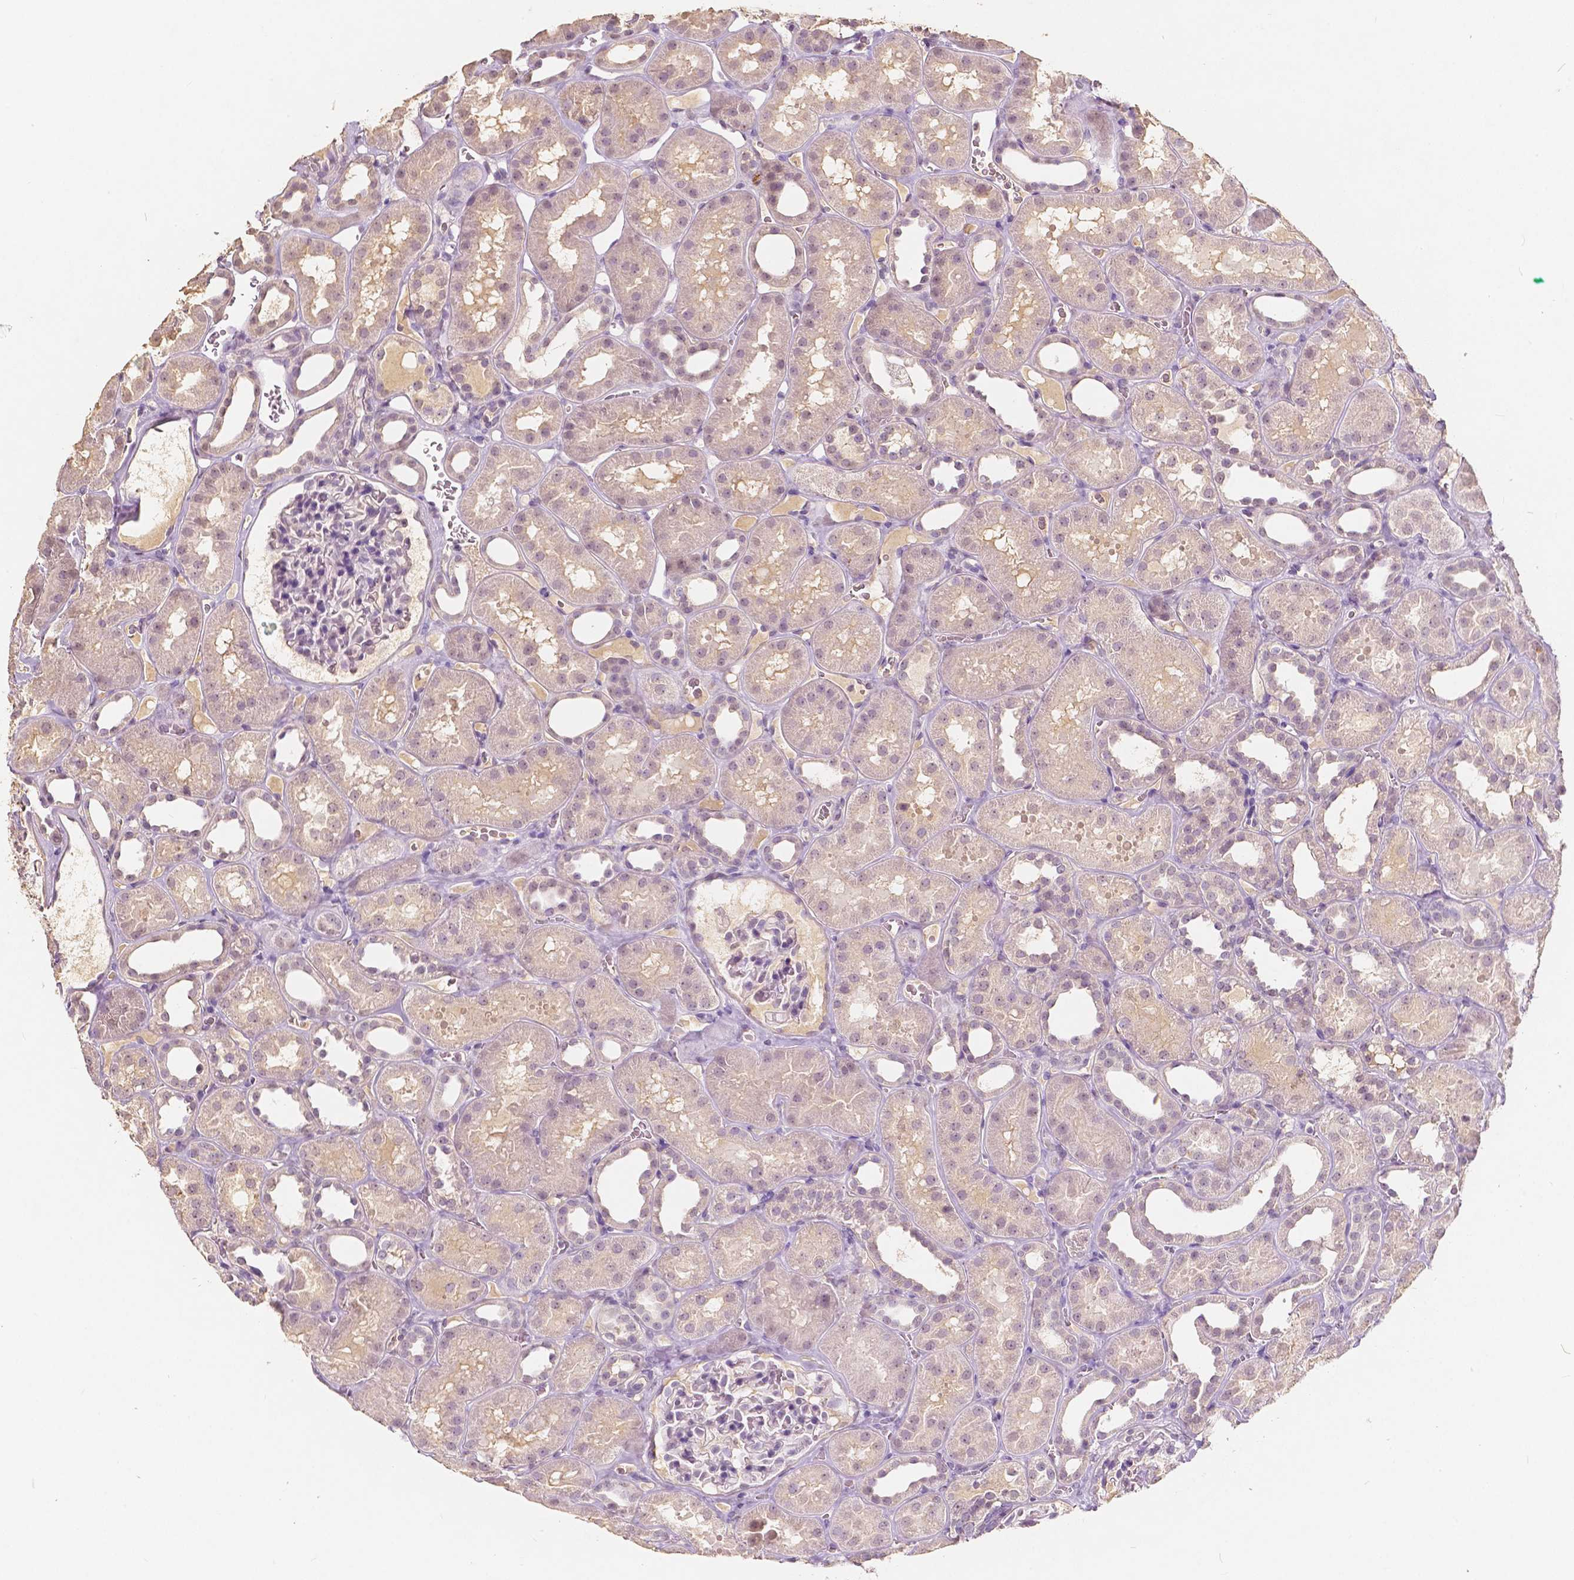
{"staining": {"intensity": "negative", "quantity": "none", "location": "none"}, "tissue": "kidney", "cell_type": "Cells in glomeruli", "image_type": "normal", "snomed": [{"axis": "morphology", "description": "Normal tissue, NOS"}, {"axis": "topography", "description": "Kidney"}], "caption": "Cells in glomeruli show no significant protein positivity in normal kidney.", "gene": "SOX15", "patient": {"sex": "female", "age": 41}}